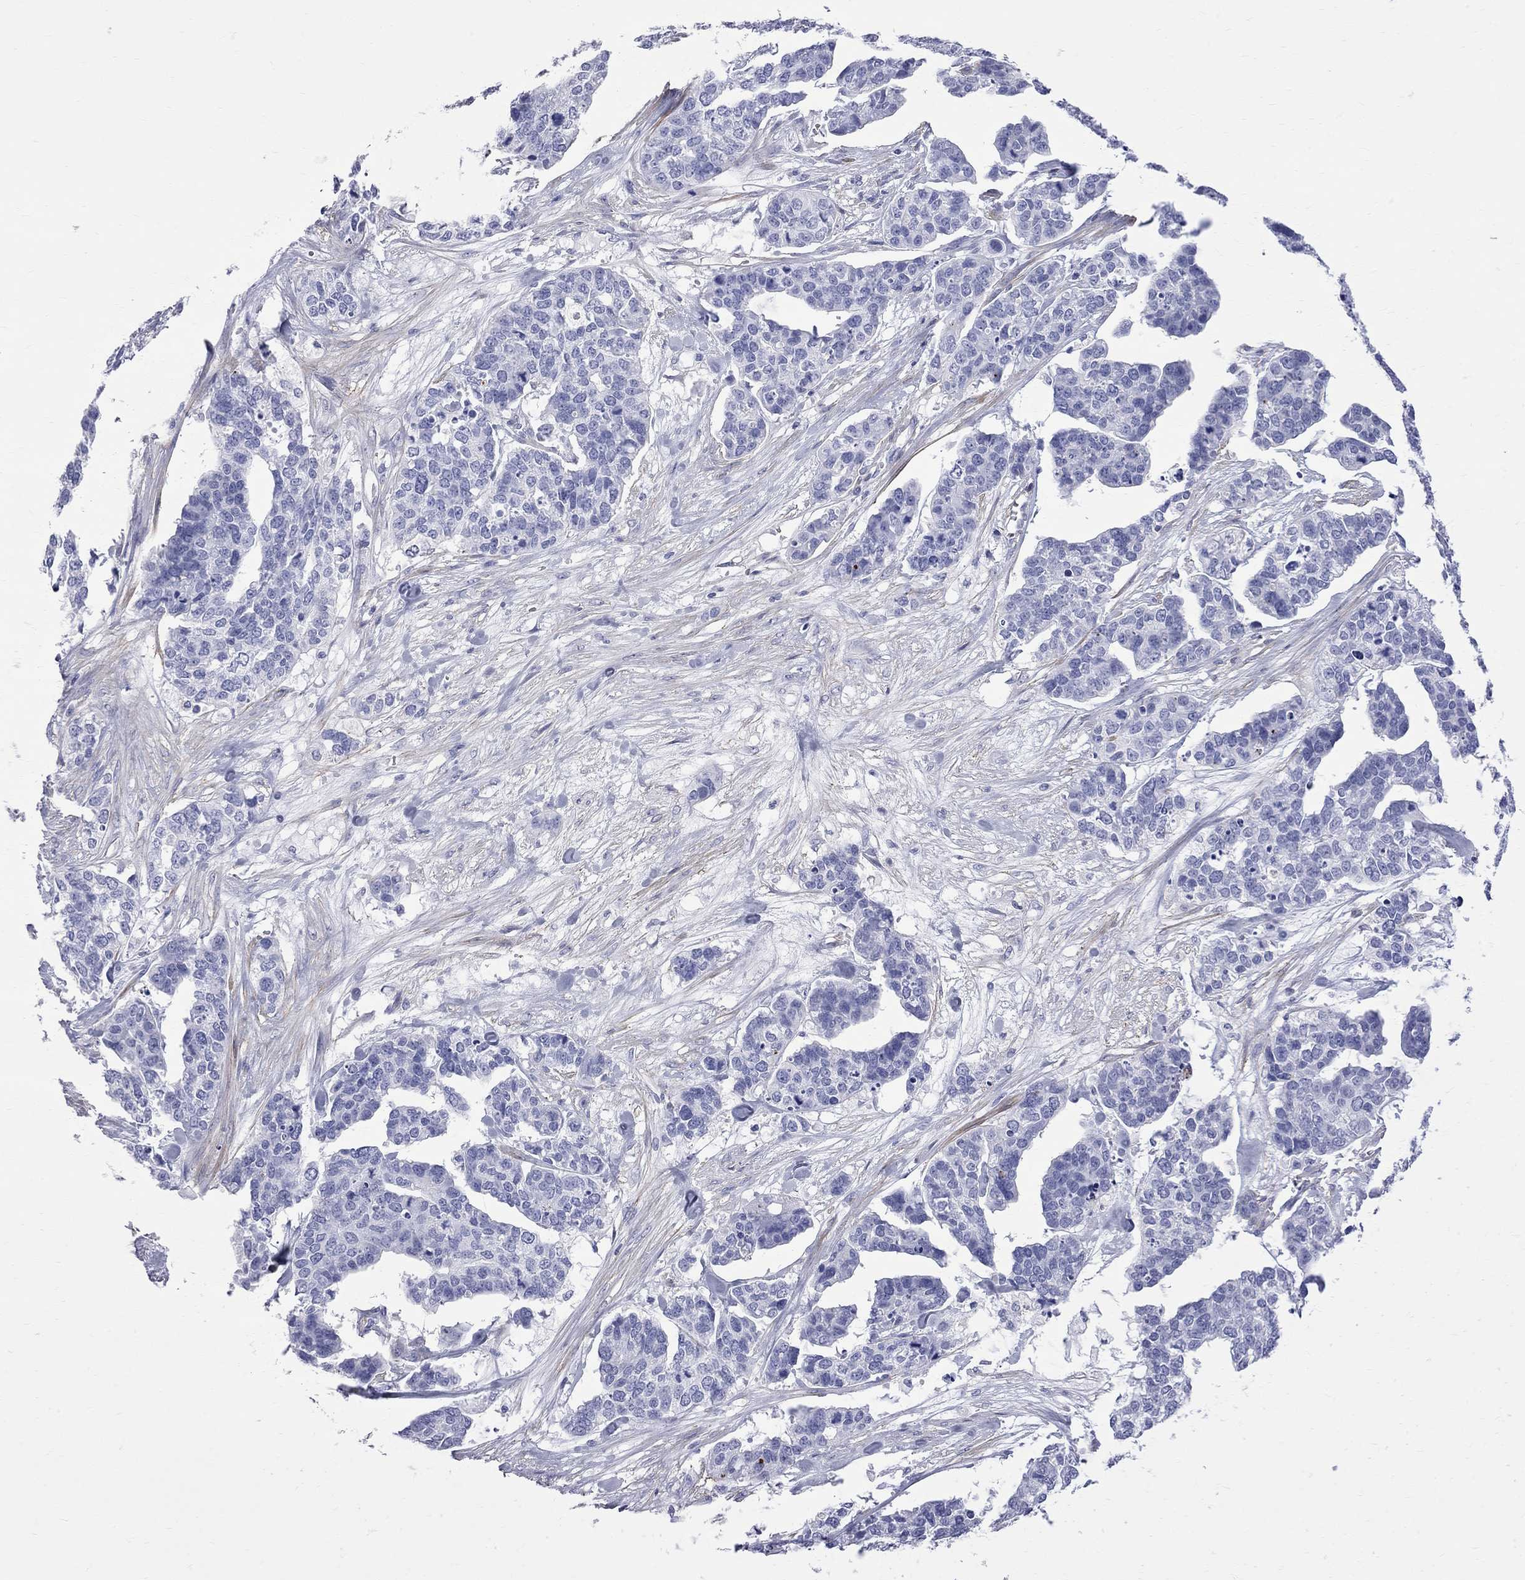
{"staining": {"intensity": "negative", "quantity": "none", "location": "none"}, "tissue": "ovarian cancer", "cell_type": "Tumor cells", "image_type": "cancer", "snomed": [{"axis": "morphology", "description": "Carcinoma, endometroid"}, {"axis": "topography", "description": "Ovary"}], "caption": "Immunohistochemical staining of ovarian cancer (endometroid carcinoma) demonstrates no significant expression in tumor cells. (Stains: DAB immunohistochemistry (IHC) with hematoxylin counter stain, Microscopy: brightfield microscopy at high magnification).", "gene": "S100A3", "patient": {"sex": "female", "age": 65}}